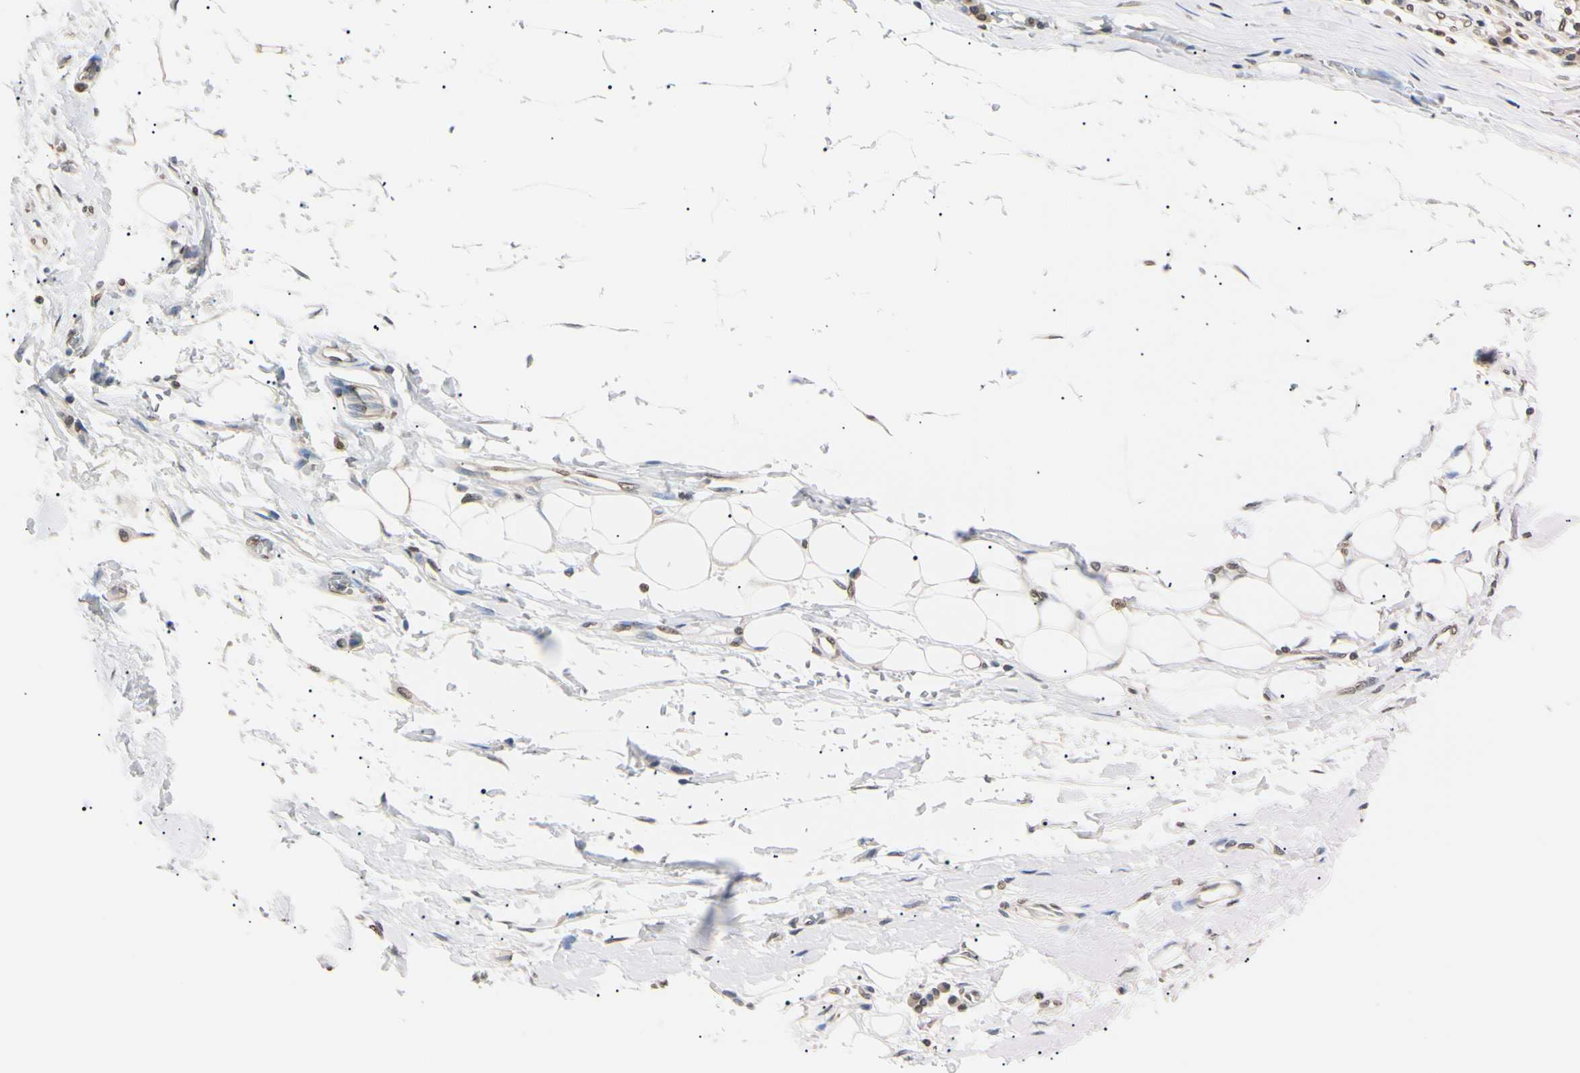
{"staining": {"intensity": "moderate", "quantity": "<25%", "location": "nuclear"}, "tissue": "adipose tissue", "cell_type": "Adipocytes", "image_type": "normal", "snomed": [{"axis": "morphology", "description": "Normal tissue, NOS"}, {"axis": "morphology", "description": "Adenocarcinoma, NOS"}, {"axis": "topography", "description": "Esophagus"}], "caption": "Moderate nuclear expression is appreciated in approximately <25% of adipocytes in unremarkable adipose tissue.", "gene": "CDC45", "patient": {"sex": "male", "age": 62}}